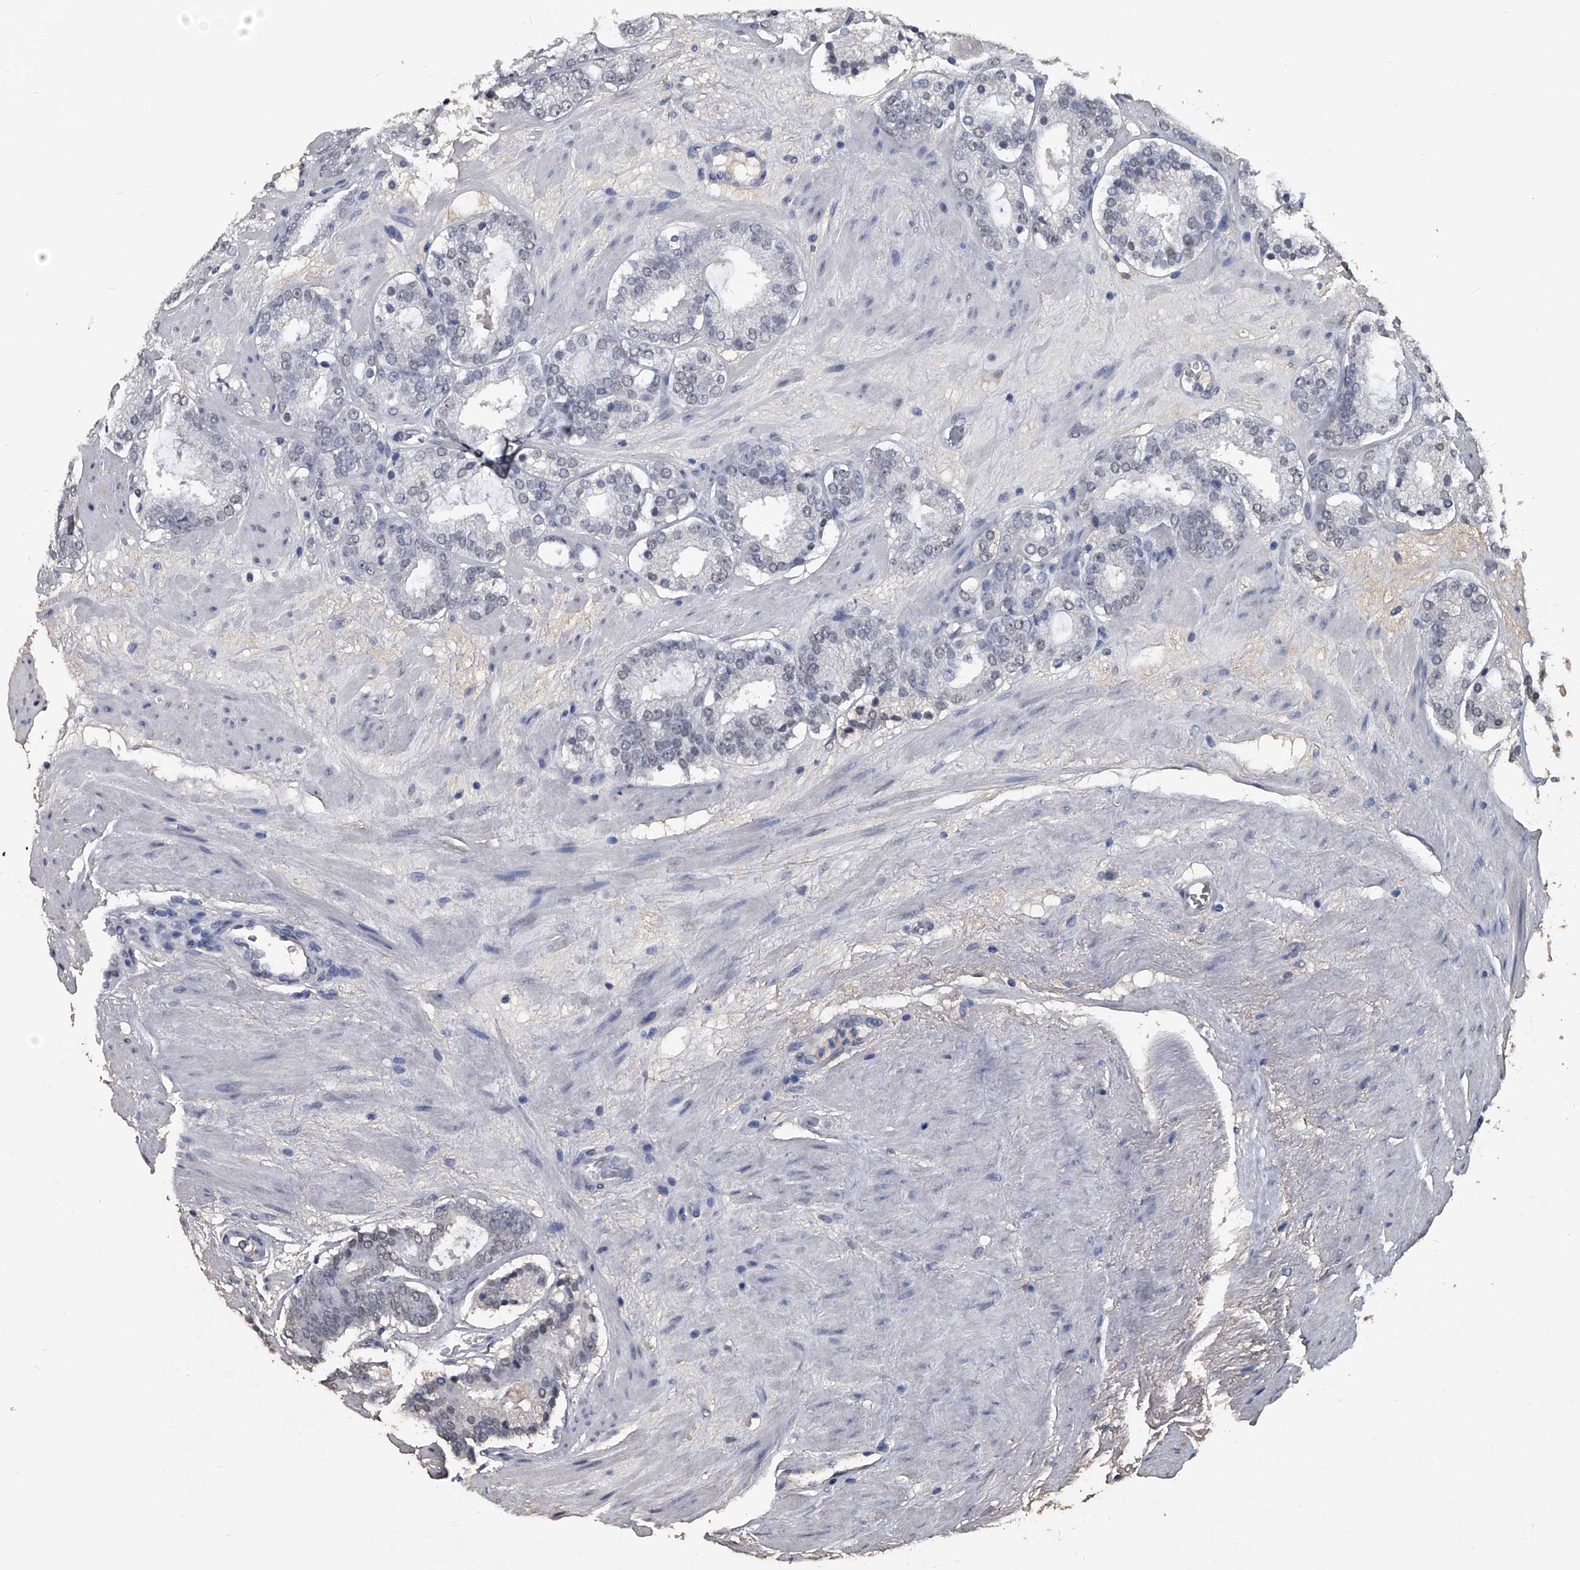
{"staining": {"intensity": "negative", "quantity": "none", "location": "none"}, "tissue": "prostate cancer", "cell_type": "Tumor cells", "image_type": "cancer", "snomed": [{"axis": "morphology", "description": "Adenocarcinoma, Low grade"}, {"axis": "topography", "description": "Prostate"}], "caption": "Micrograph shows no significant protein positivity in tumor cells of prostate adenocarcinoma (low-grade). (DAB (3,3'-diaminobenzidine) immunohistochemistry visualized using brightfield microscopy, high magnification).", "gene": "MATR3", "patient": {"sex": "male", "age": 69}}